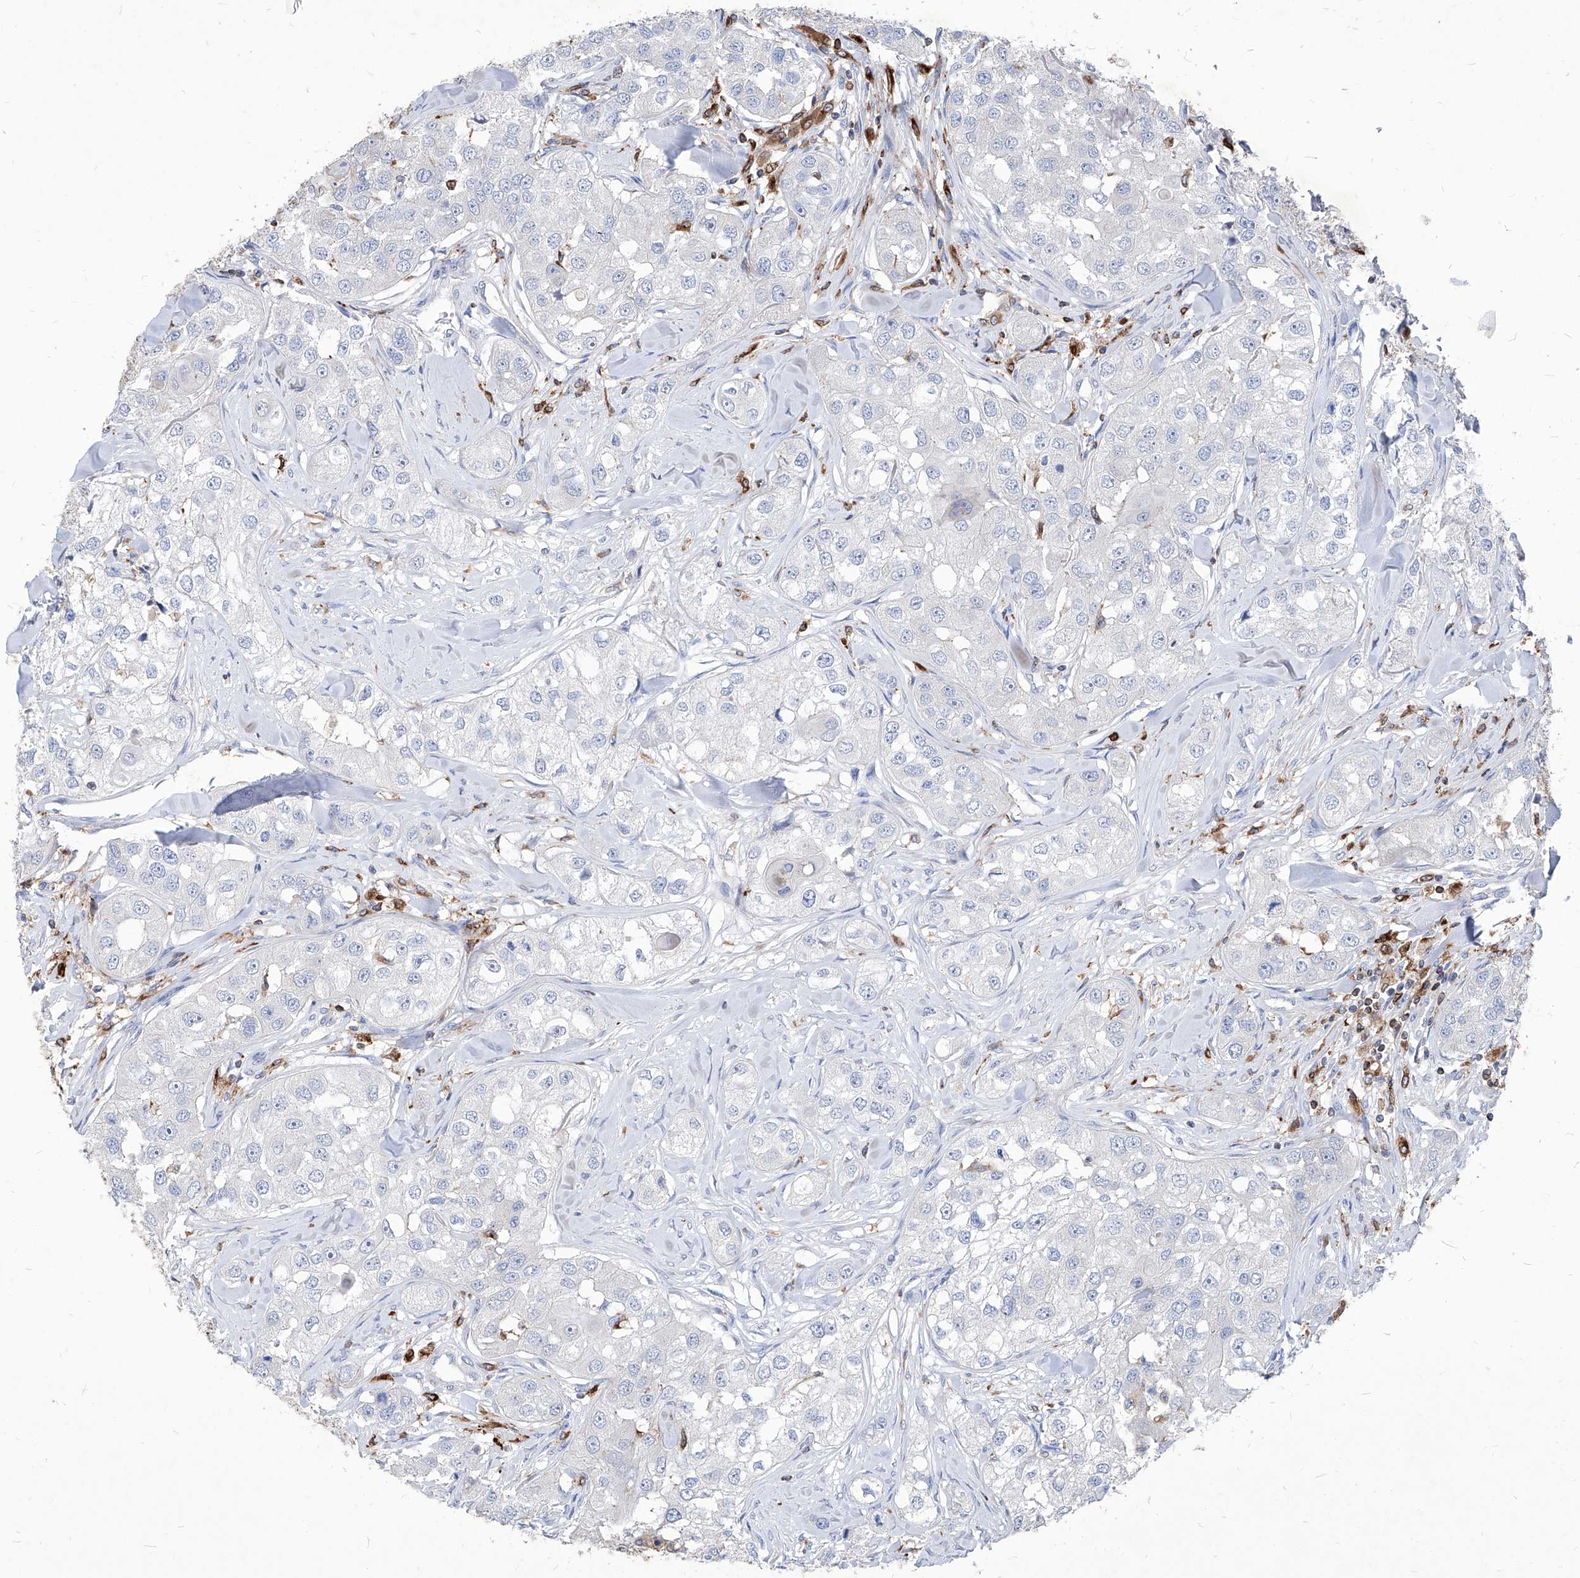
{"staining": {"intensity": "negative", "quantity": "none", "location": "none"}, "tissue": "head and neck cancer", "cell_type": "Tumor cells", "image_type": "cancer", "snomed": [{"axis": "morphology", "description": "Normal tissue, NOS"}, {"axis": "morphology", "description": "Squamous cell carcinoma, NOS"}, {"axis": "topography", "description": "Skeletal muscle"}, {"axis": "topography", "description": "Head-Neck"}], "caption": "This is an IHC image of head and neck cancer (squamous cell carcinoma). There is no staining in tumor cells.", "gene": "UBOX5", "patient": {"sex": "male", "age": 51}}